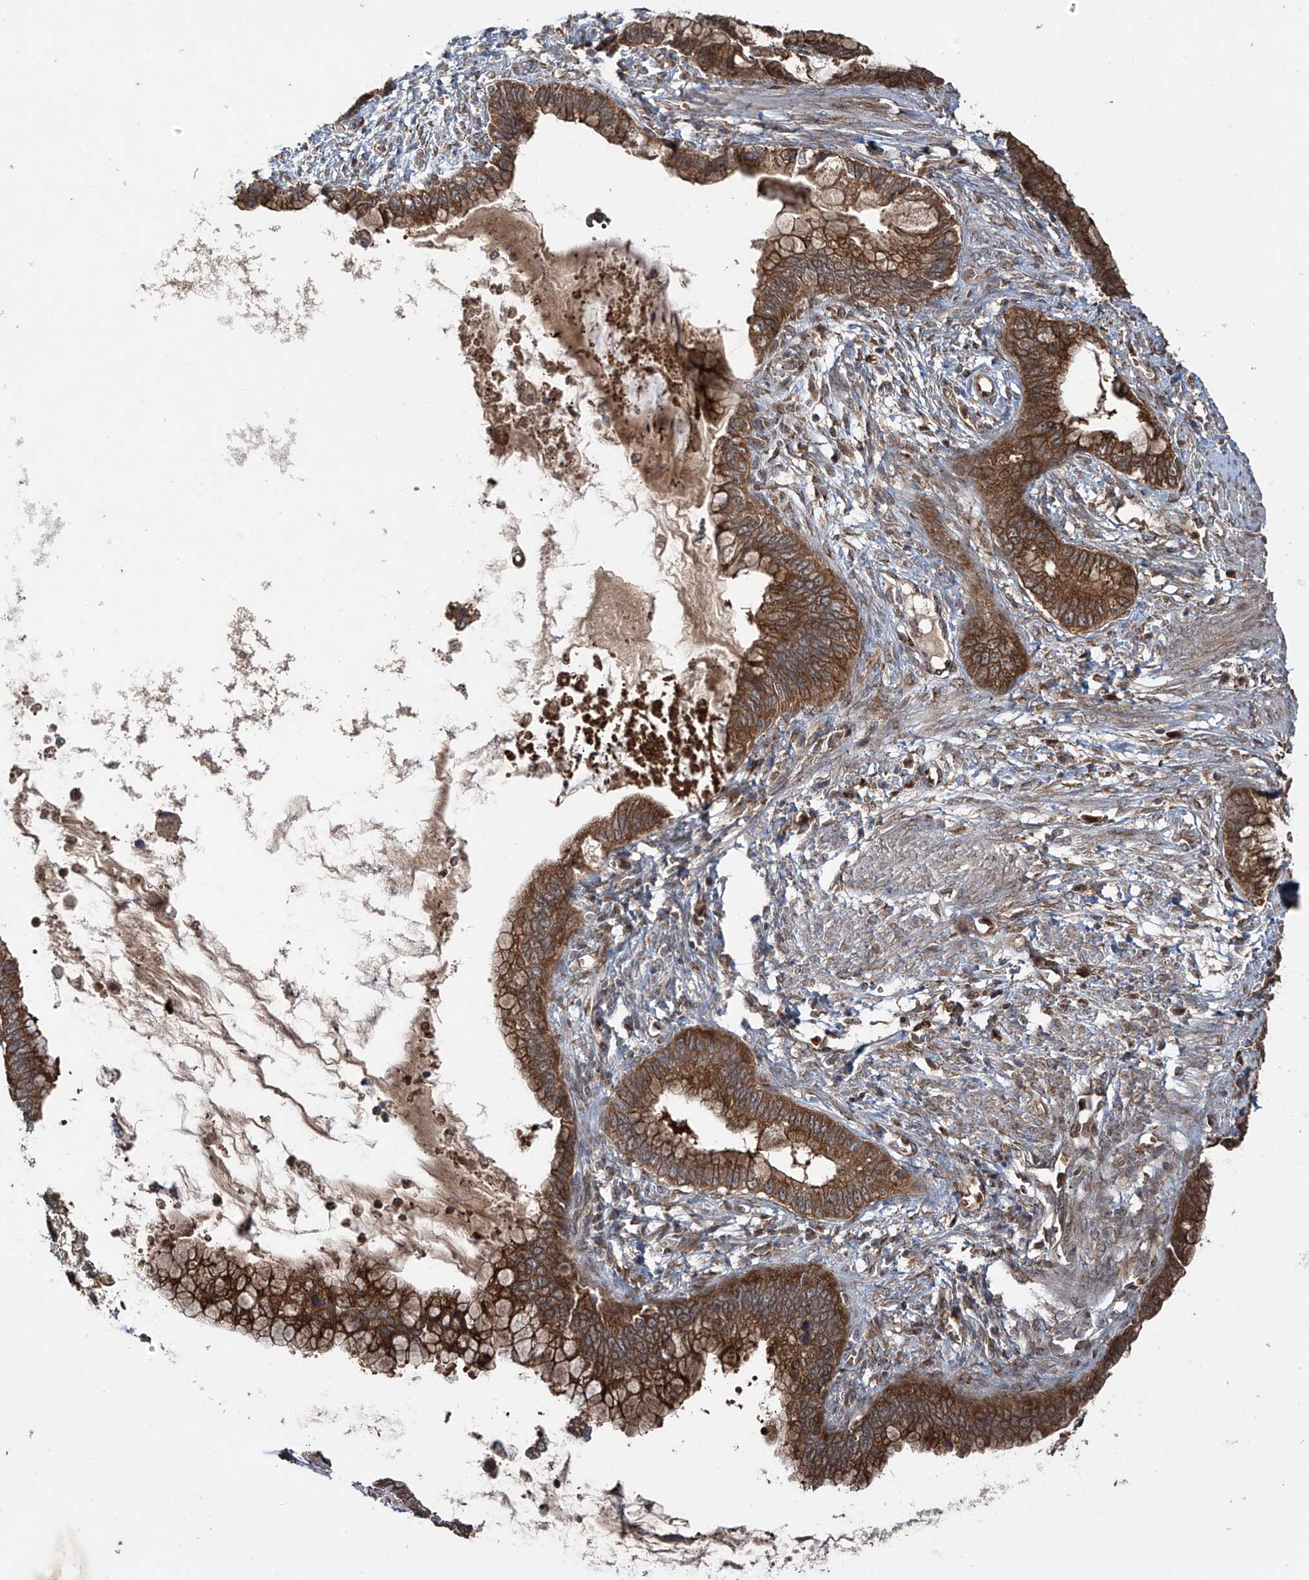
{"staining": {"intensity": "moderate", "quantity": ">75%", "location": "cytoplasmic/membranous"}, "tissue": "cervical cancer", "cell_type": "Tumor cells", "image_type": "cancer", "snomed": [{"axis": "morphology", "description": "Adenocarcinoma, NOS"}, {"axis": "topography", "description": "Cervix"}], "caption": "Immunohistochemistry photomicrograph of human cervical cancer (adenocarcinoma) stained for a protein (brown), which shows medium levels of moderate cytoplasmic/membranous positivity in about >75% of tumor cells.", "gene": "ZDHHC9", "patient": {"sex": "female", "age": 44}}